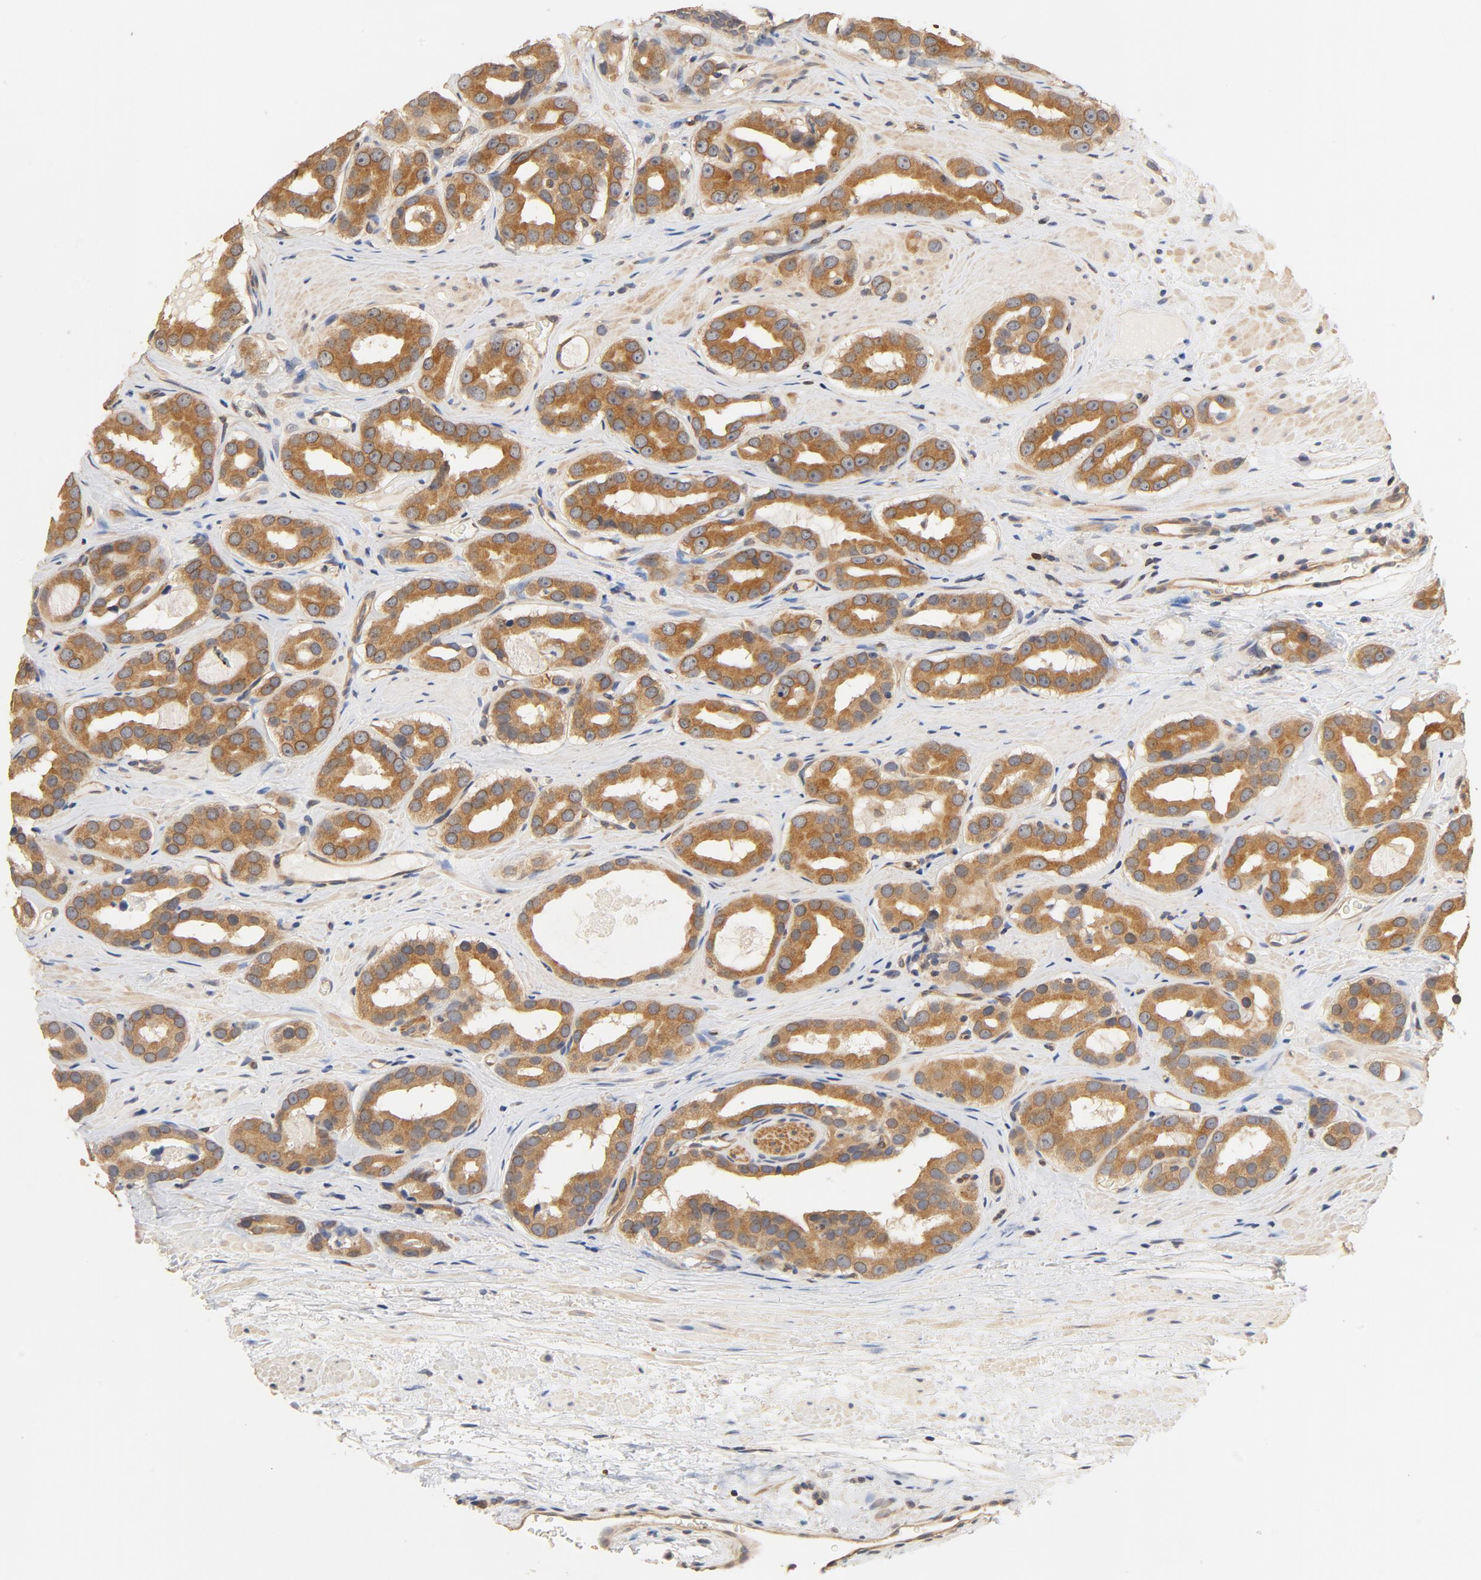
{"staining": {"intensity": "moderate", "quantity": ">75%", "location": "cytoplasmic/membranous"}, "tissue": "prostate cancer", "cell_type": "Tumor cells", "image_type": "cancer", "snomed": [{"axis": "morphology", "description": "Adenocarcinoma, Low grade"}, {"axis": "topography", "description": "Prostate"}], "caption": "Prostate cancer tissue displays moderate cytoplasmic/membranous positivity in approximately >75% of tumor cells, visualized by immunohistochemistry. (IHC, brightfield microscopy, high magnification).", "gene": "UBE2J1", "patient": {"sex": "male", "age": 59}}